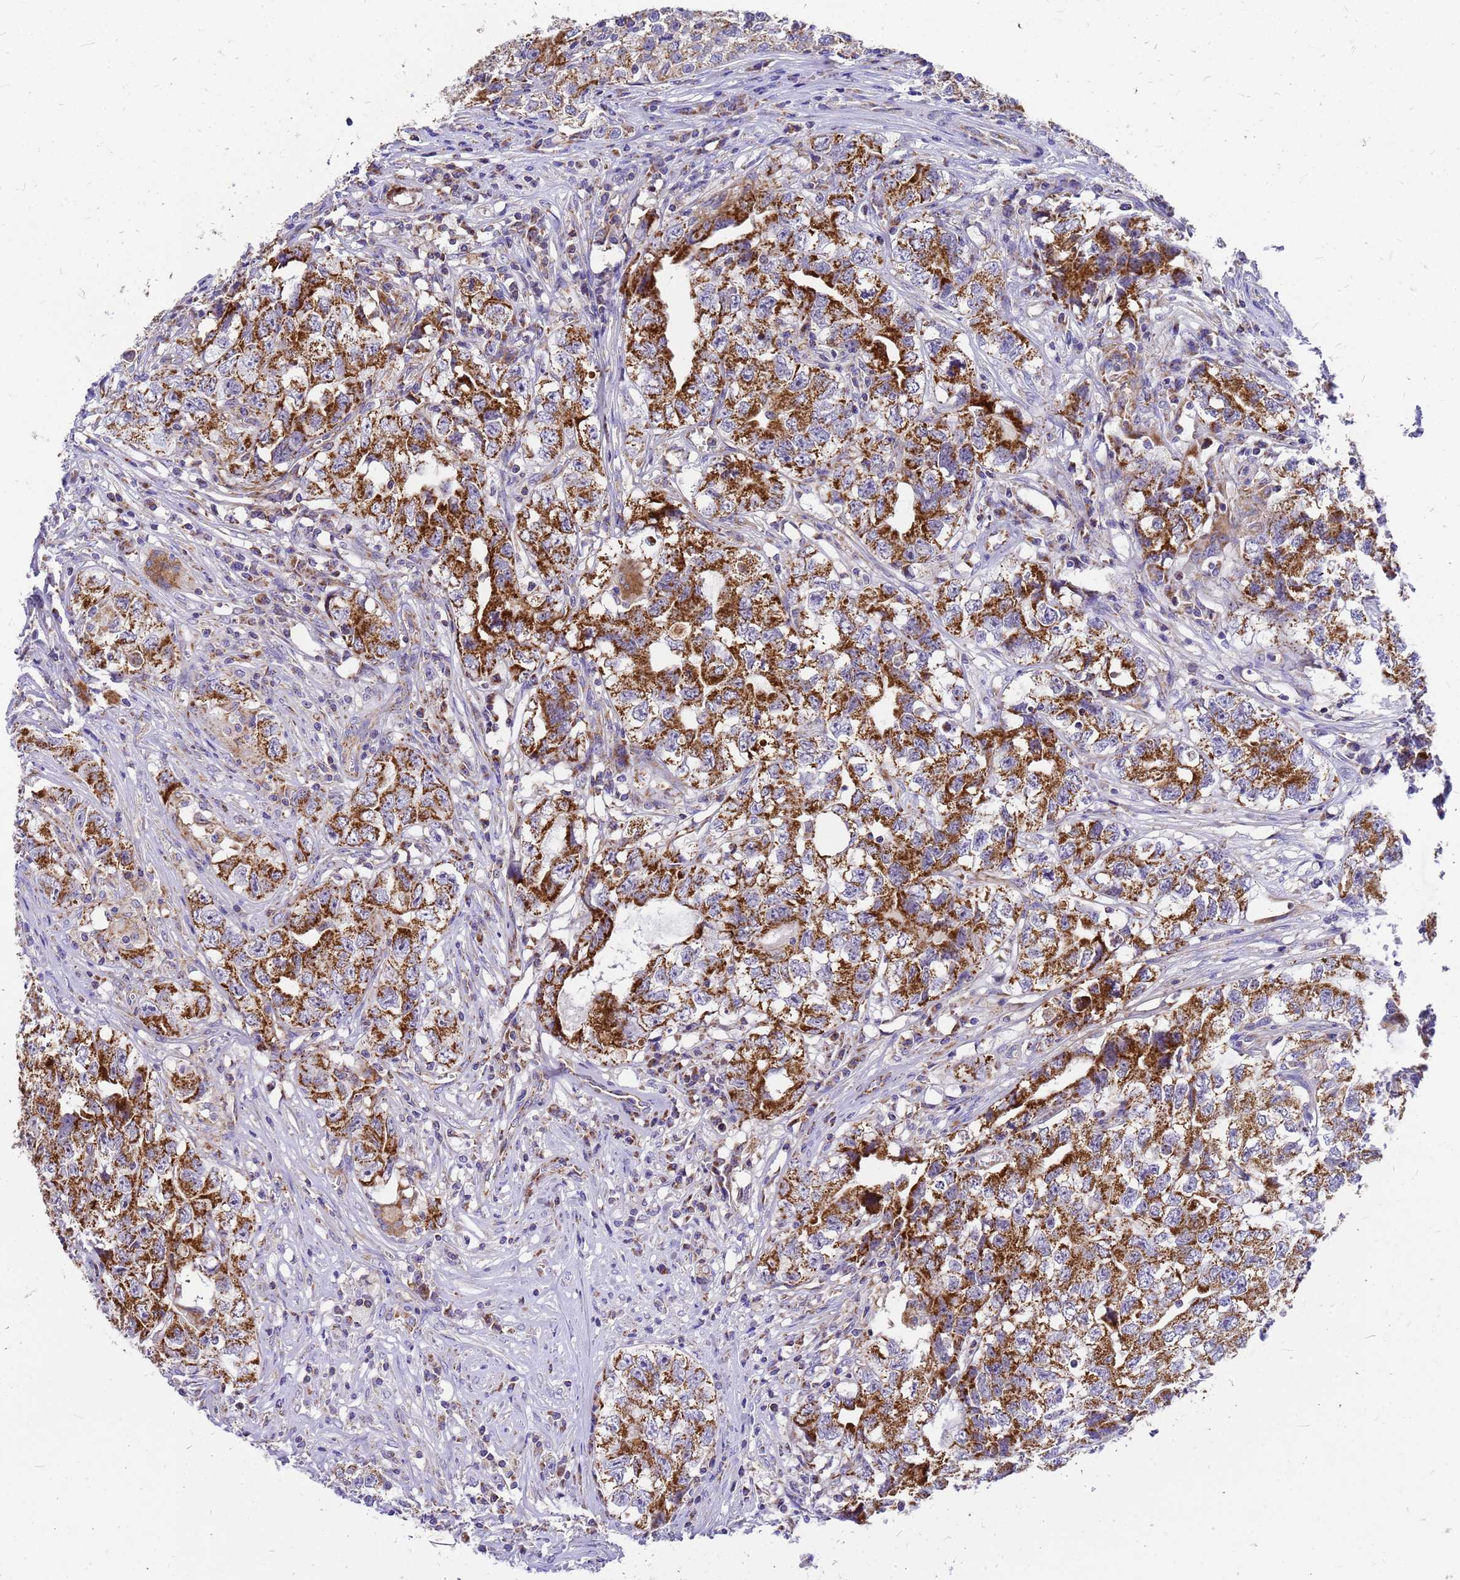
{"staining": {"intensity": "strong", "quantity": ">75%", "location": "cytoplasmic/membranous"}, "tissue": "testis cancer", "cell_type": "Tumor cells", "image_type": "cancer", "snomed": [{"axis": "morphology", "description": "Seminoma, NOS"}, {"axis": "morphology", "description": "Carcinoma, Embryonal, NOS"}, {"axis": "topography", "description": "Testis"}], "caption": "Strong cytoplasmic/membranous expression for a protein is identified in approximately >75% of tumor cells of testis seminoma using immunohistochemistry (IHC).", "gene": "MRPS26", "patient": {"sex": "male", "age": 43}}